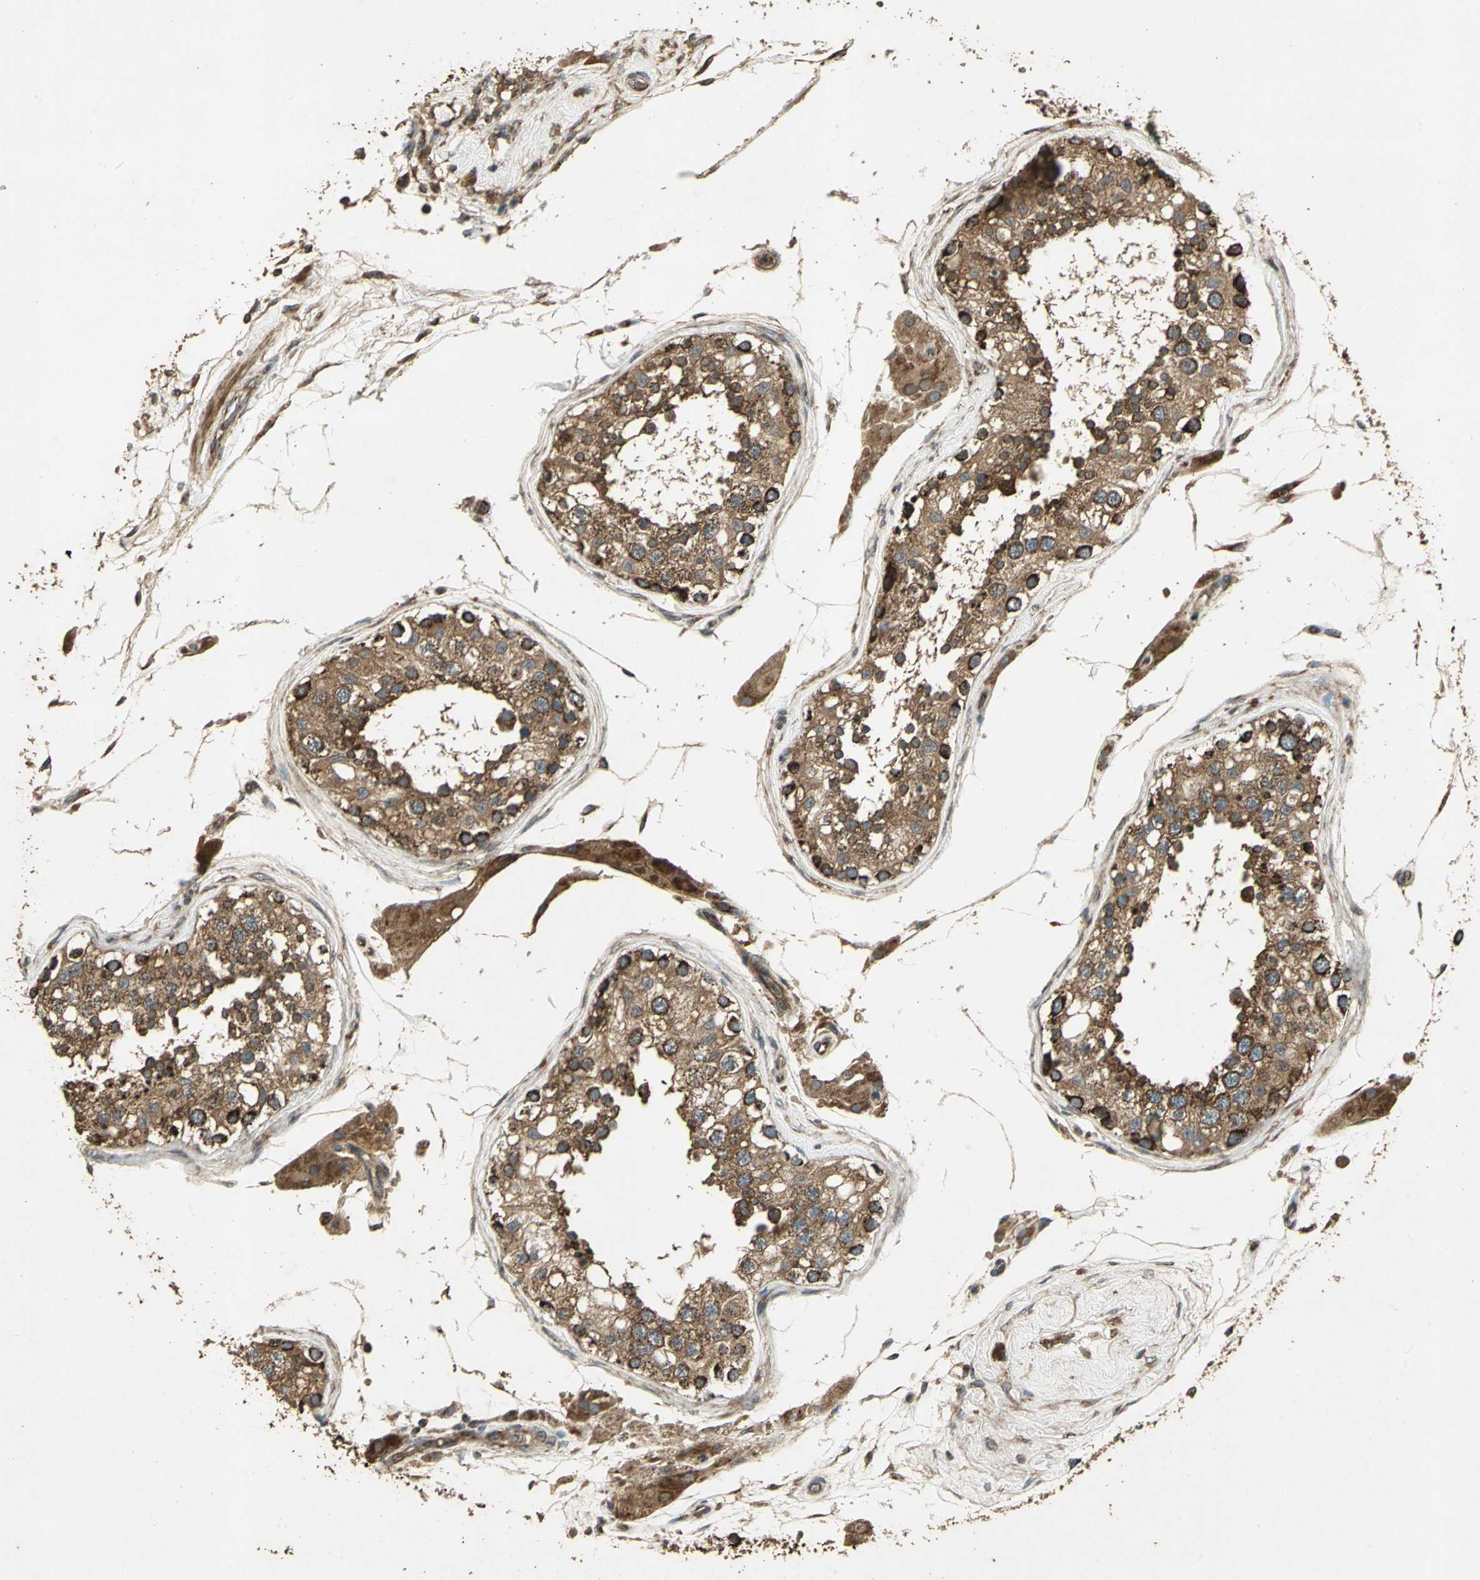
{"staining": {"intensity": "strong", "quantity": ">75%", "location": "cytoplasmic/membranous"}, "tissue": "testis", "cell_type": "Cells in seminiferous ducts", "image_type": "normal", "snomed": [{"axis": "morphology", "description": "Normal tissue, NOS"}, {"axis": "topography", "description": "Testis"}], "caption": "About >75% of cells in seminiferous ducts in normal human testis demonstrate strong cytoplasmic/membranous protein staining as visualized by brown immunohistochemical staining.", "gene": "KANK1", "patient": {"sex": "male", "age": 68}}